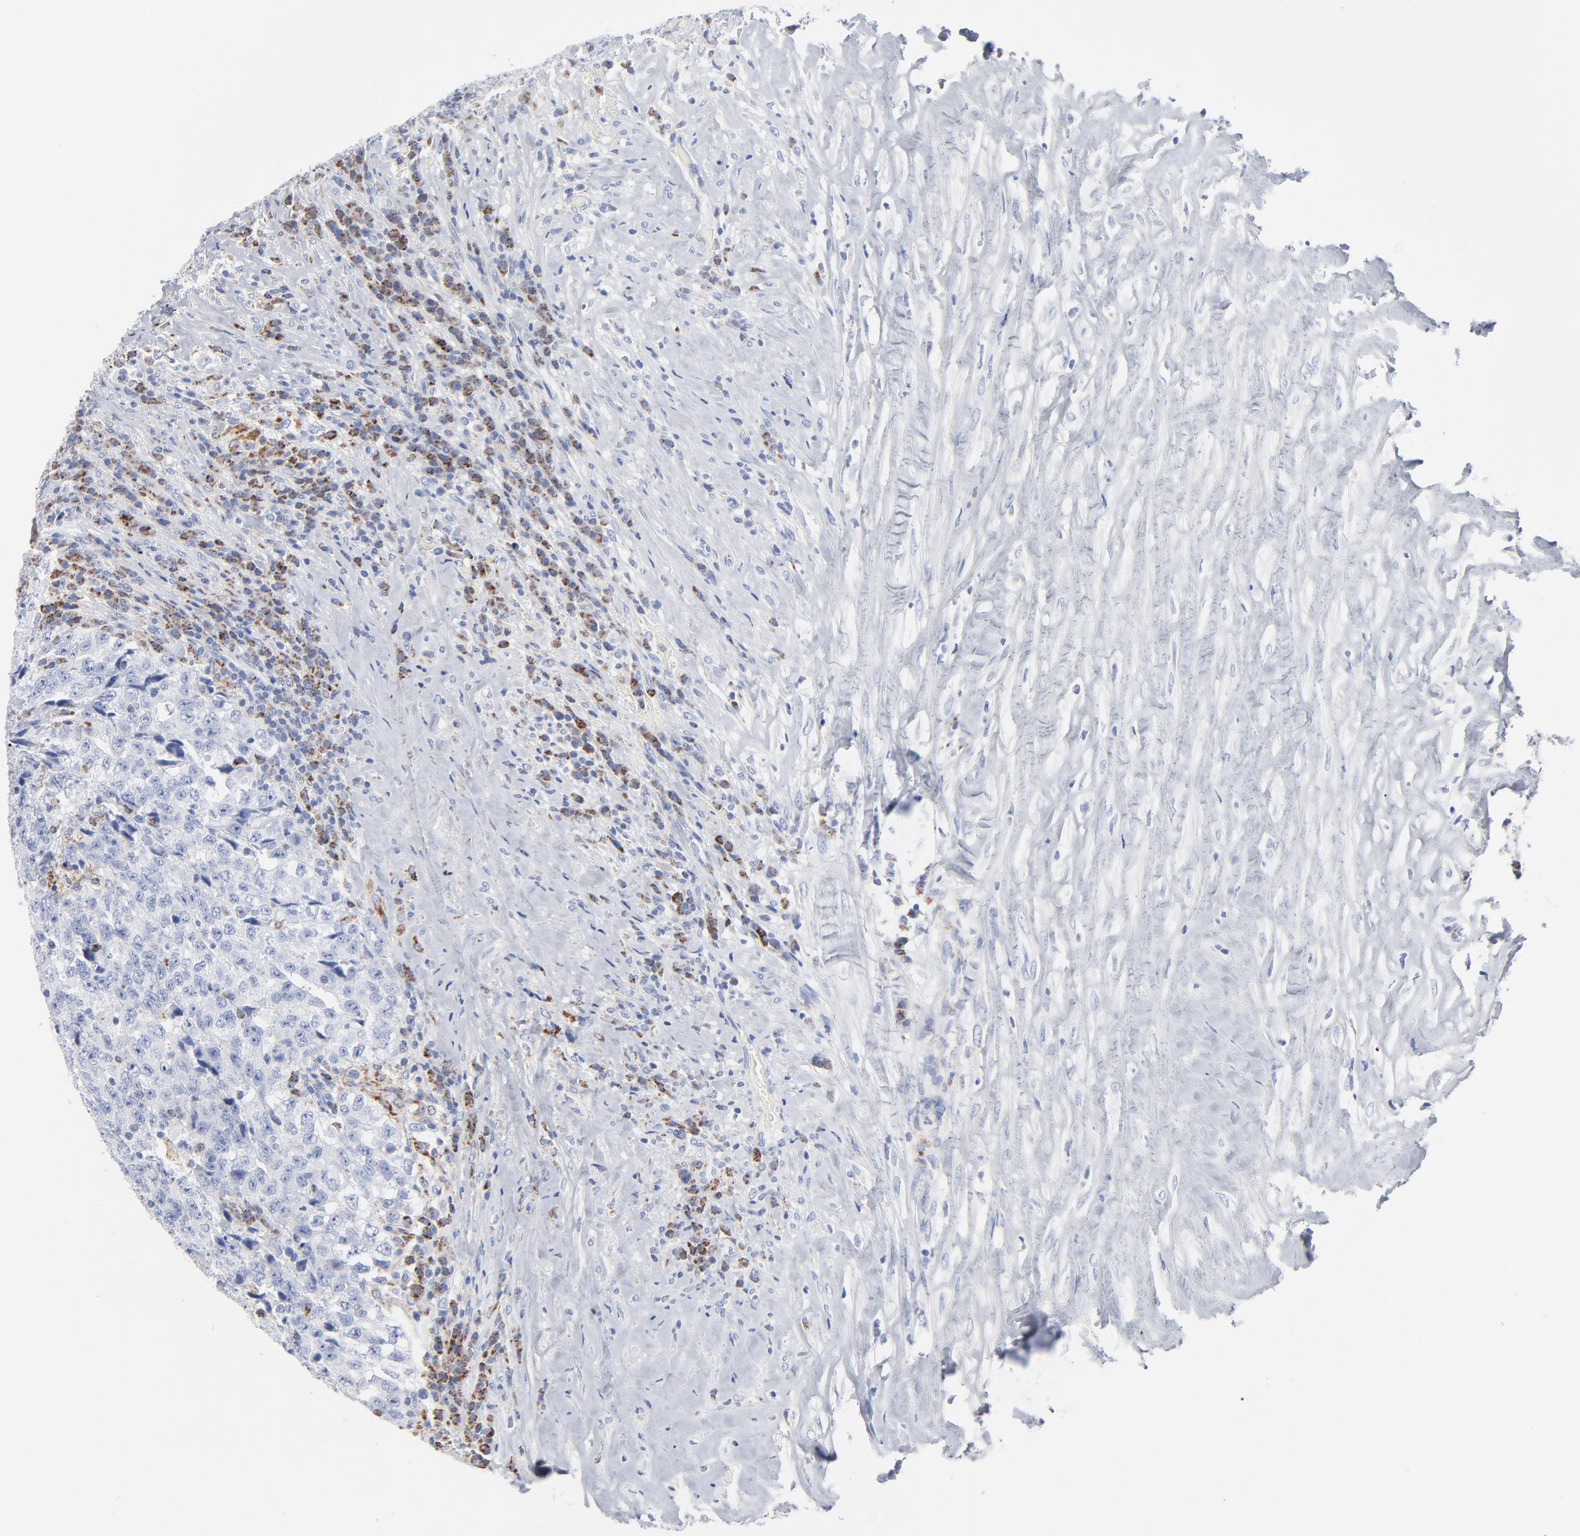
{"staining": {"intensity": "negative", "quantity": "none", "location": "none"}, "tissue": "testis cancer", "cell_type": "Tumor cells", "image_type": "cancer", "snomed": [{"axis": "morphology", "description": "Necrosis, NOS"}, {"axis": "morphology", "description": "Carcinoma, Embryonal, NOS"}, {"axis": "topography", "description": "Testis"}], "caption": "Human testis cancer stained for a protein using IHC demonstrates no staining in tumor cells.", "gene": "CHCHD10", "patient": {"sex": "male", "age": 19}}